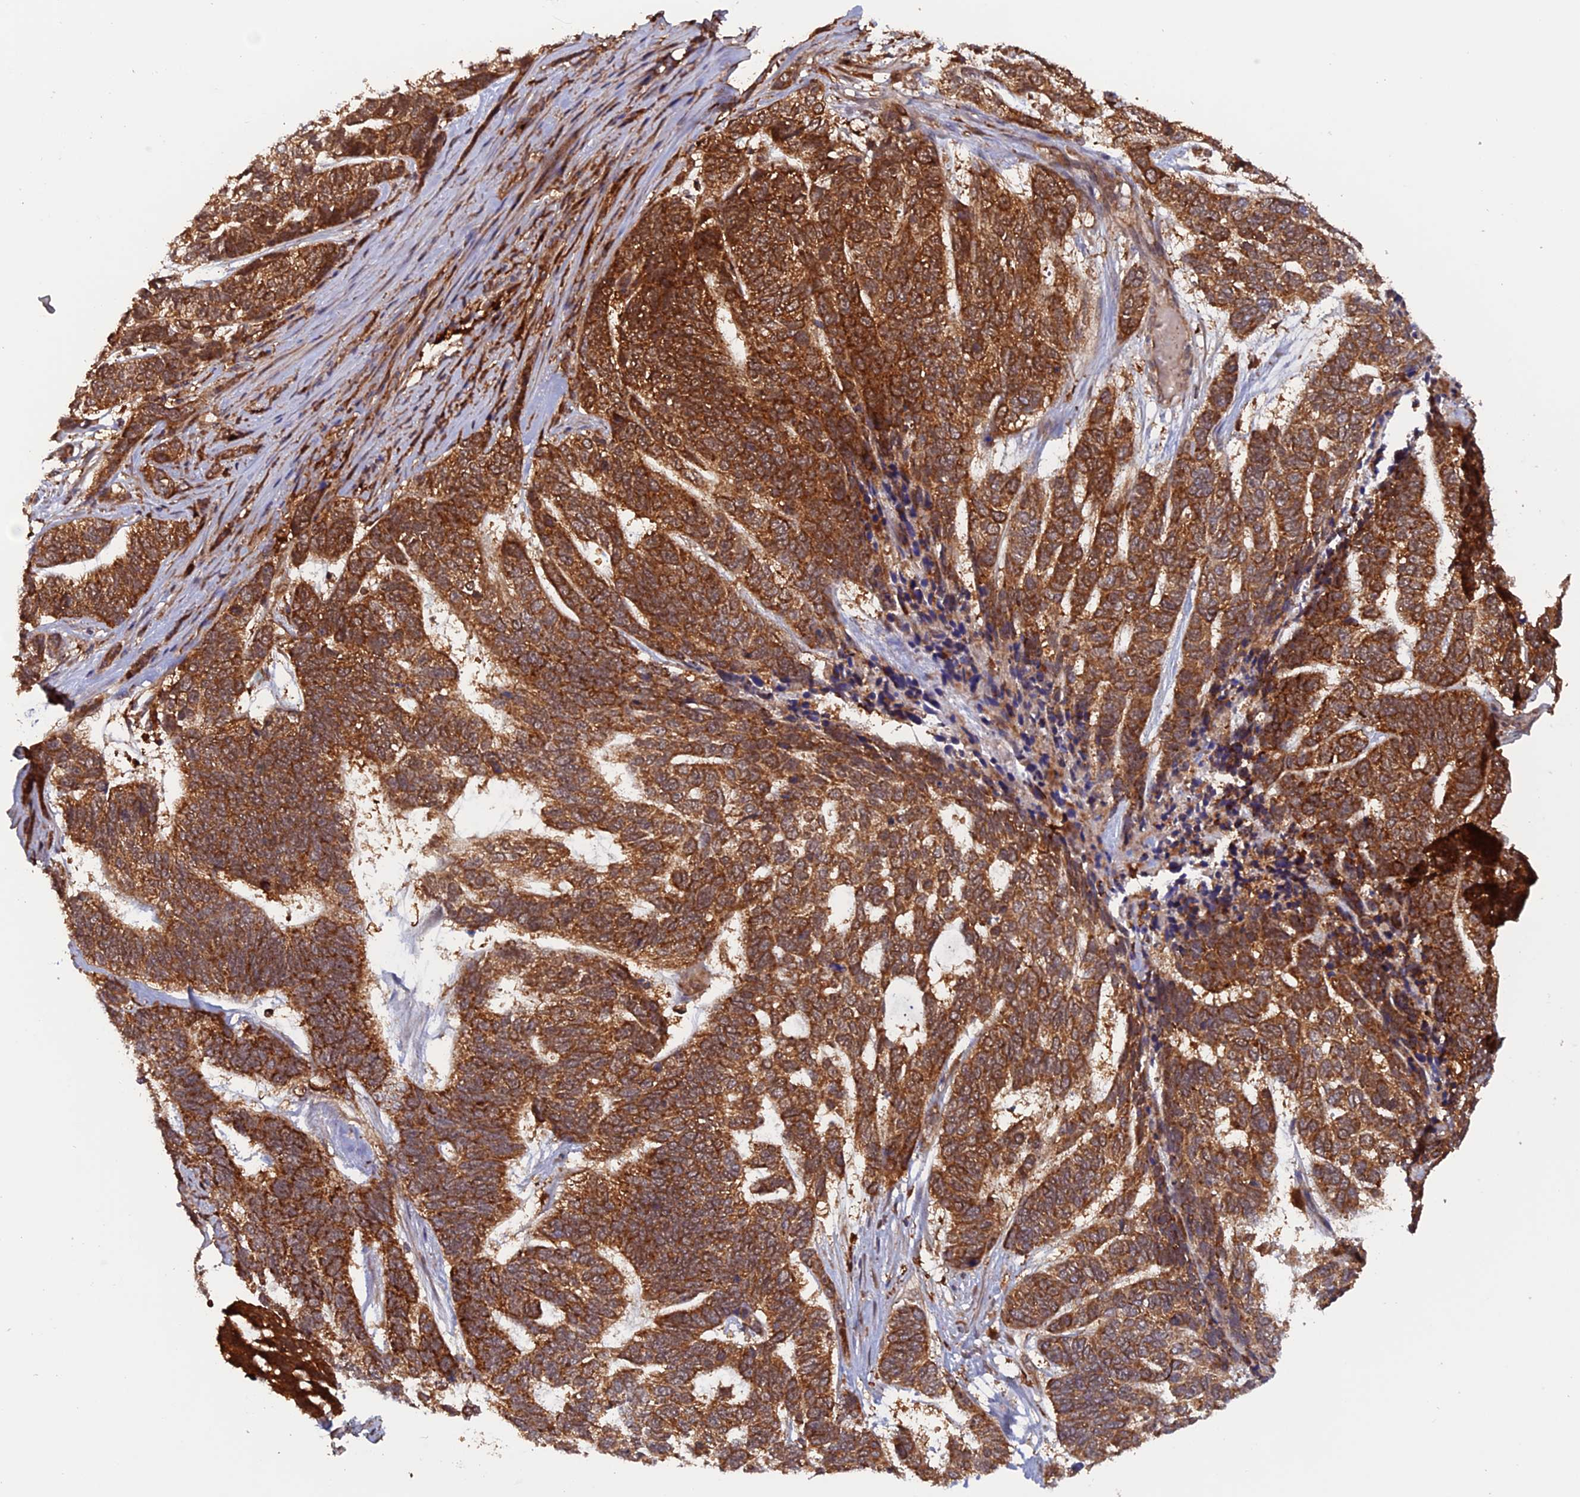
{"staining": {"intensity": "strong", "quantity": "25%-75%", "location": "cytoplasmic/membranous"}, "tissue": "skin cancer", "cell_type": "Tumor cells", "image_type": "cancer", "snomed": [{"axis": "morphology", "description": "Basal cell carcinoma"}, {"axis": "topography", "description": "Skin"}], "caption": "A photomicrograph of basal cell carcinoma (skin) stained for a protein shows strong cytoplasmic/membranous brown staining in tumor cells.", "gene": "DTYMK", "patient": {"sex": "female", "age": 65}}